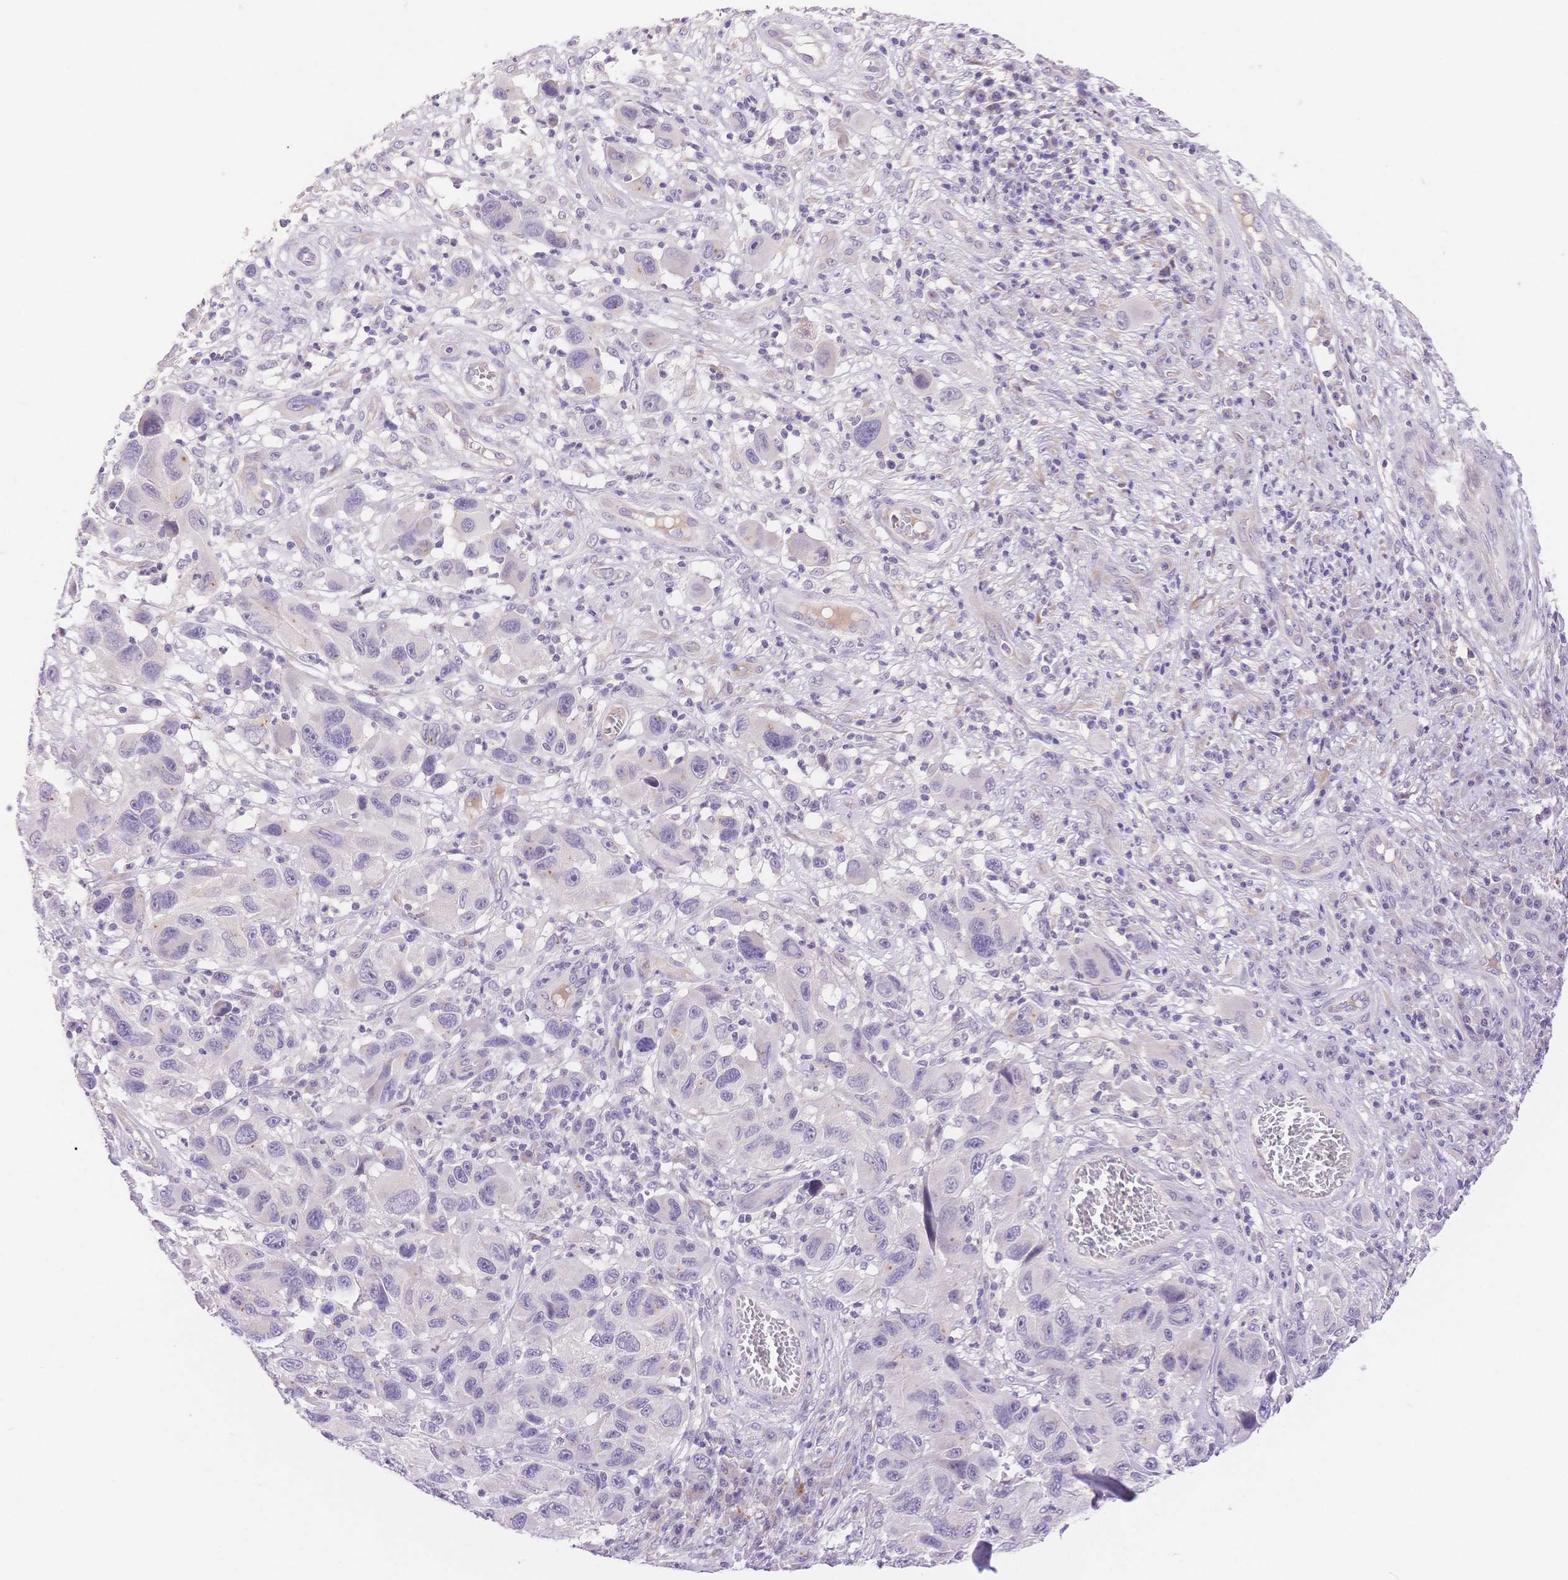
{"staining": {"intensity": "negative", "quantity": "none", "location": "none"}, "tissue": "melanoma", "cell_type": "Tumor cells", "image_type": "cancer", "snomed": [{"axis": "morphology", "description": "Malignant melanoma, NOS"}, {"axis": "topography", "description": "Skin"}], "caption": "An immunohistochemistry (IHC) photomicrograph of malignant melanoma is shown. There is no staining in tumor cells of malignant melanoma. The staining was performed using DAB (3,3'-diaminobenzidine) to visualize the protein expression in brown, while the nuclei were stained in blue with hematoxylin (Magnification: 20x).", "gene": "MYOM1", "patient": {"sex": "male", "age": 53}}